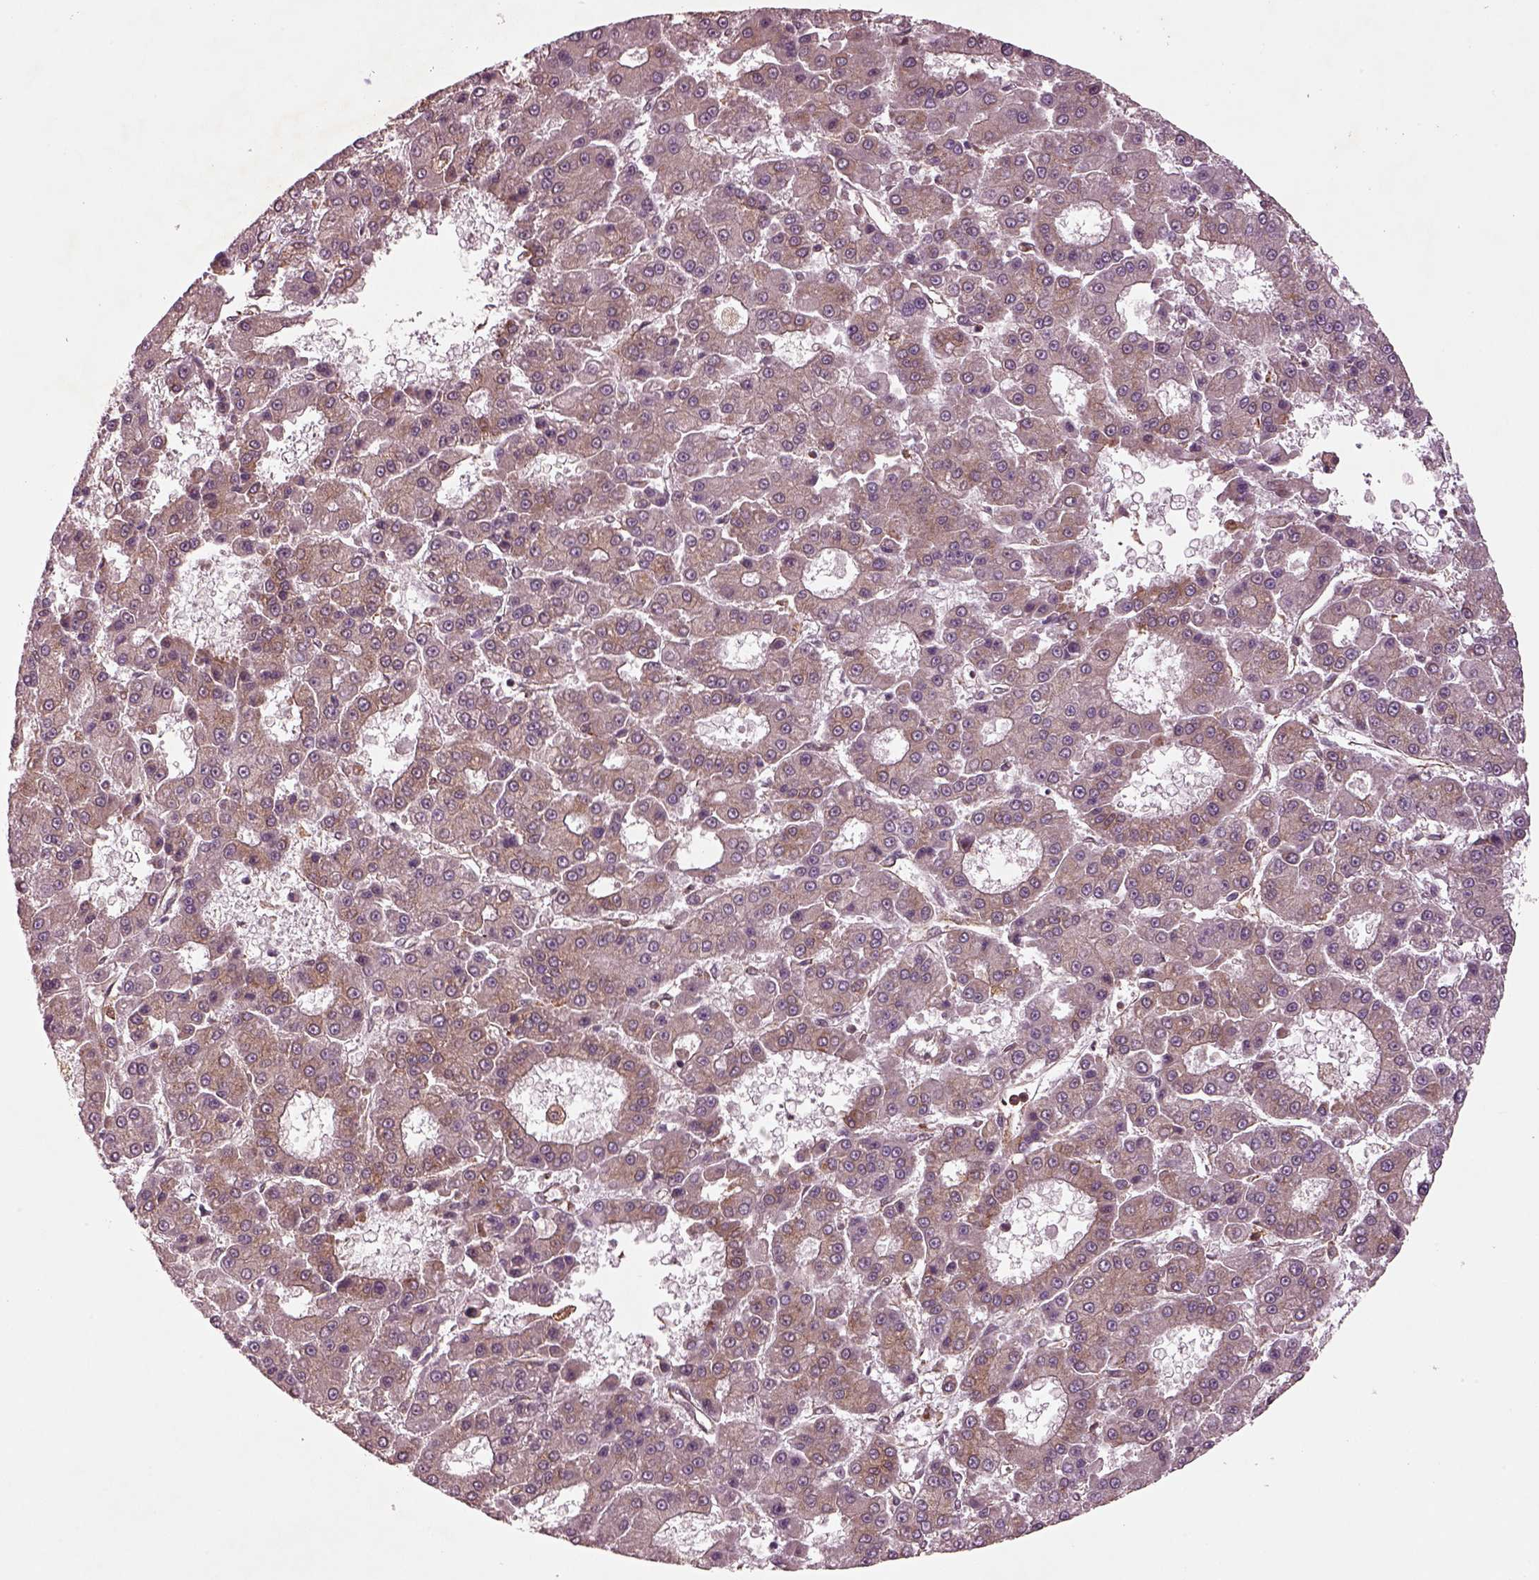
{"staining": {"intensity": "moderate", "quantity": "<25%", "location": "cytoplasmic/membranous"}, "tissue": "liver cancer", "cell_type": "Tumor cells", "image_type": "cancer", "snomed": [{"axis": "morphology", "description": "Carcinoma, Hepatocellular, NOS"}, {"axis": "topography", "description": "Liver"}], "caption": "Liver cancer tissue demonstrates moderate cytoplasmic/membranous staining in approximately <25% of tumor cells The staining is performed using DAB (3,3'-diaminobenzidine) brown chromogen to label protein expression. The nuclei are counter-stained blue using hematoxylin.", "gene": "WASHC2A", "patient": {"sex": "male", "age": 70}}